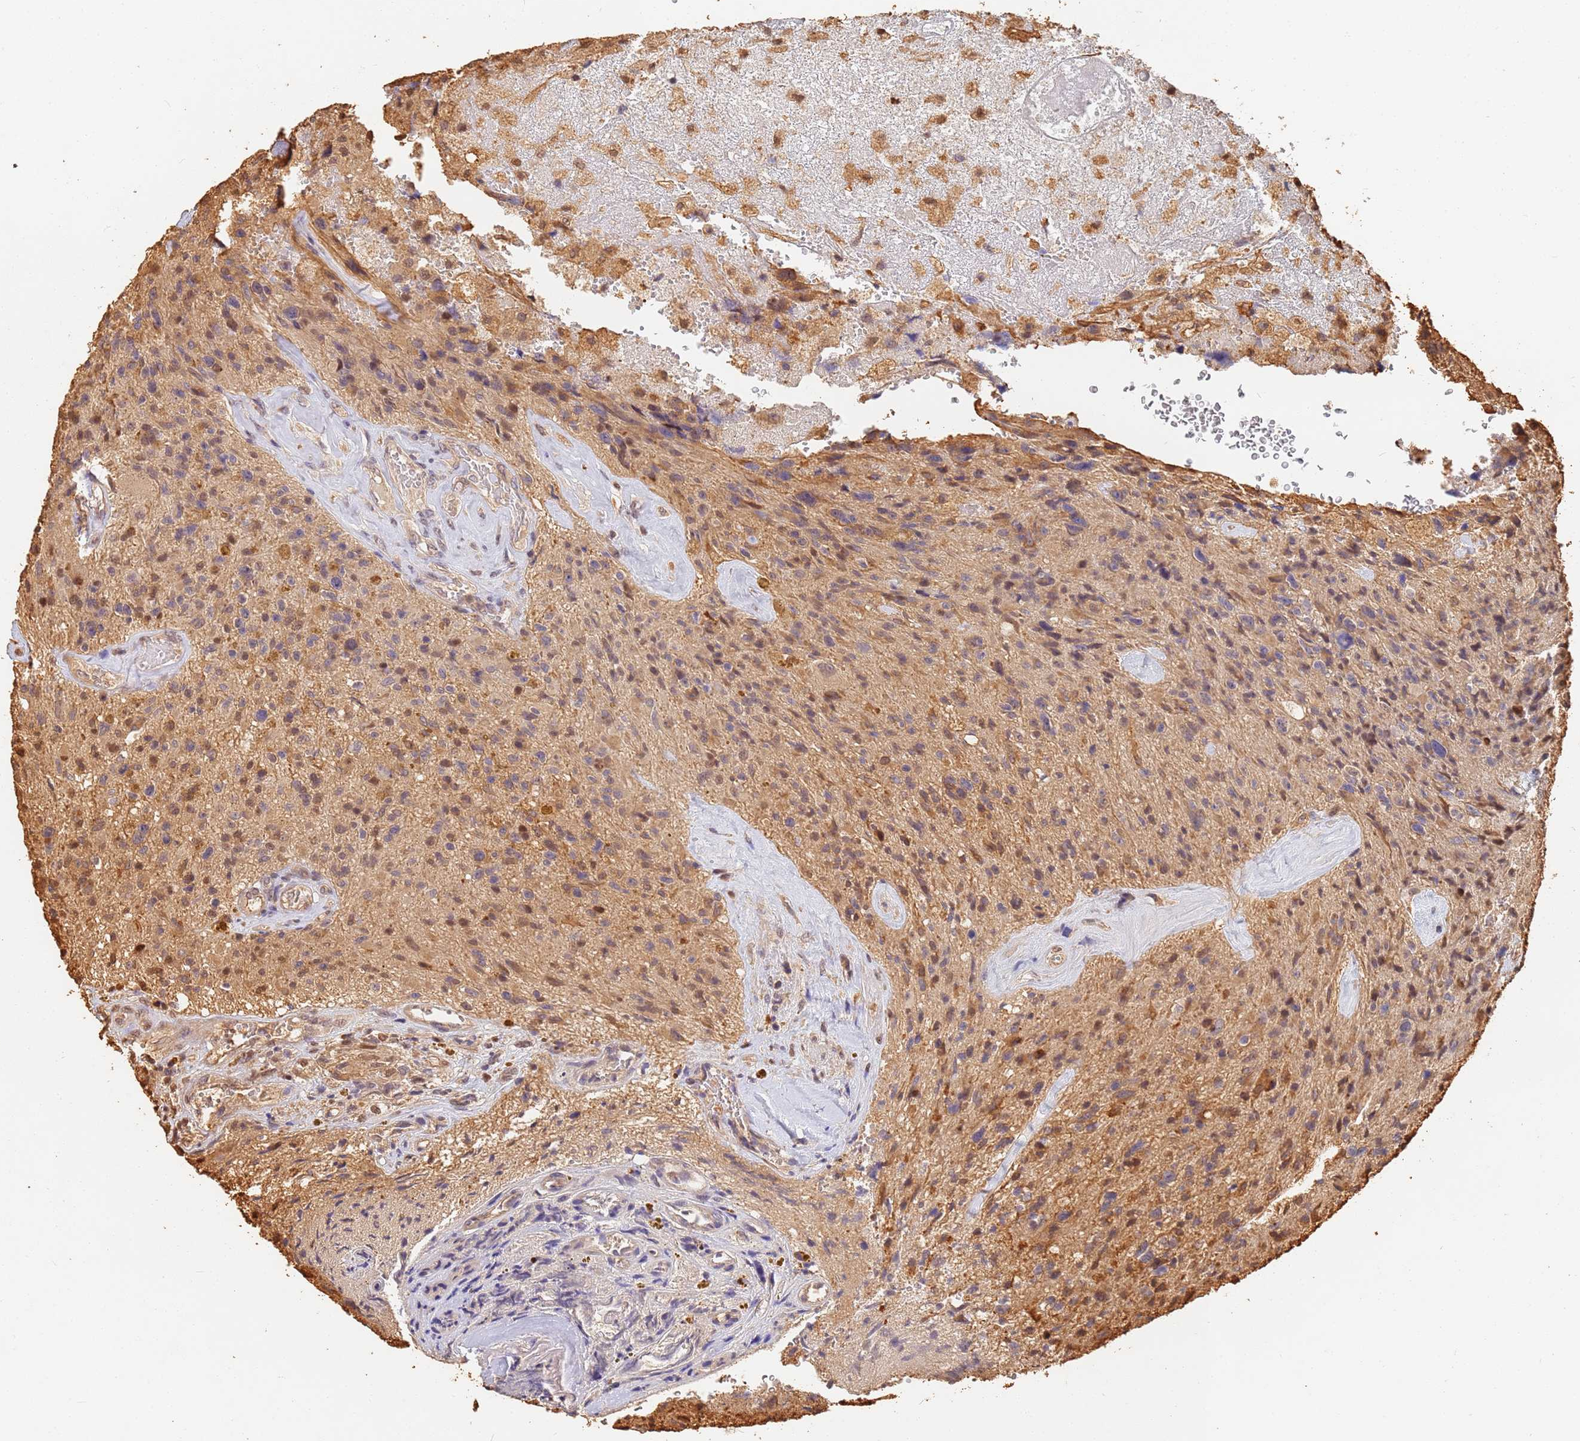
{"staining": {"intensity": "moderate", "quantity": ">75%", "location": "cytoplasmic/membranous,nuclear"}, "tissue": "glioma", "cell_type": "Tumor cells", "image_type": "cancer", "snomed": [{"axis": "morphology", "description": "Glioma, malignant, High grade"}, {"axis": "topography", "description": "Brain"}], "caption": "Glioma stained for a protein (brown) displays moderate cytoplasmic/membranous and nuclear positive staining in approximately >75% of tumor cells.", "gene": "JAK2", "patient": {"sex": "male", "age": 69}}